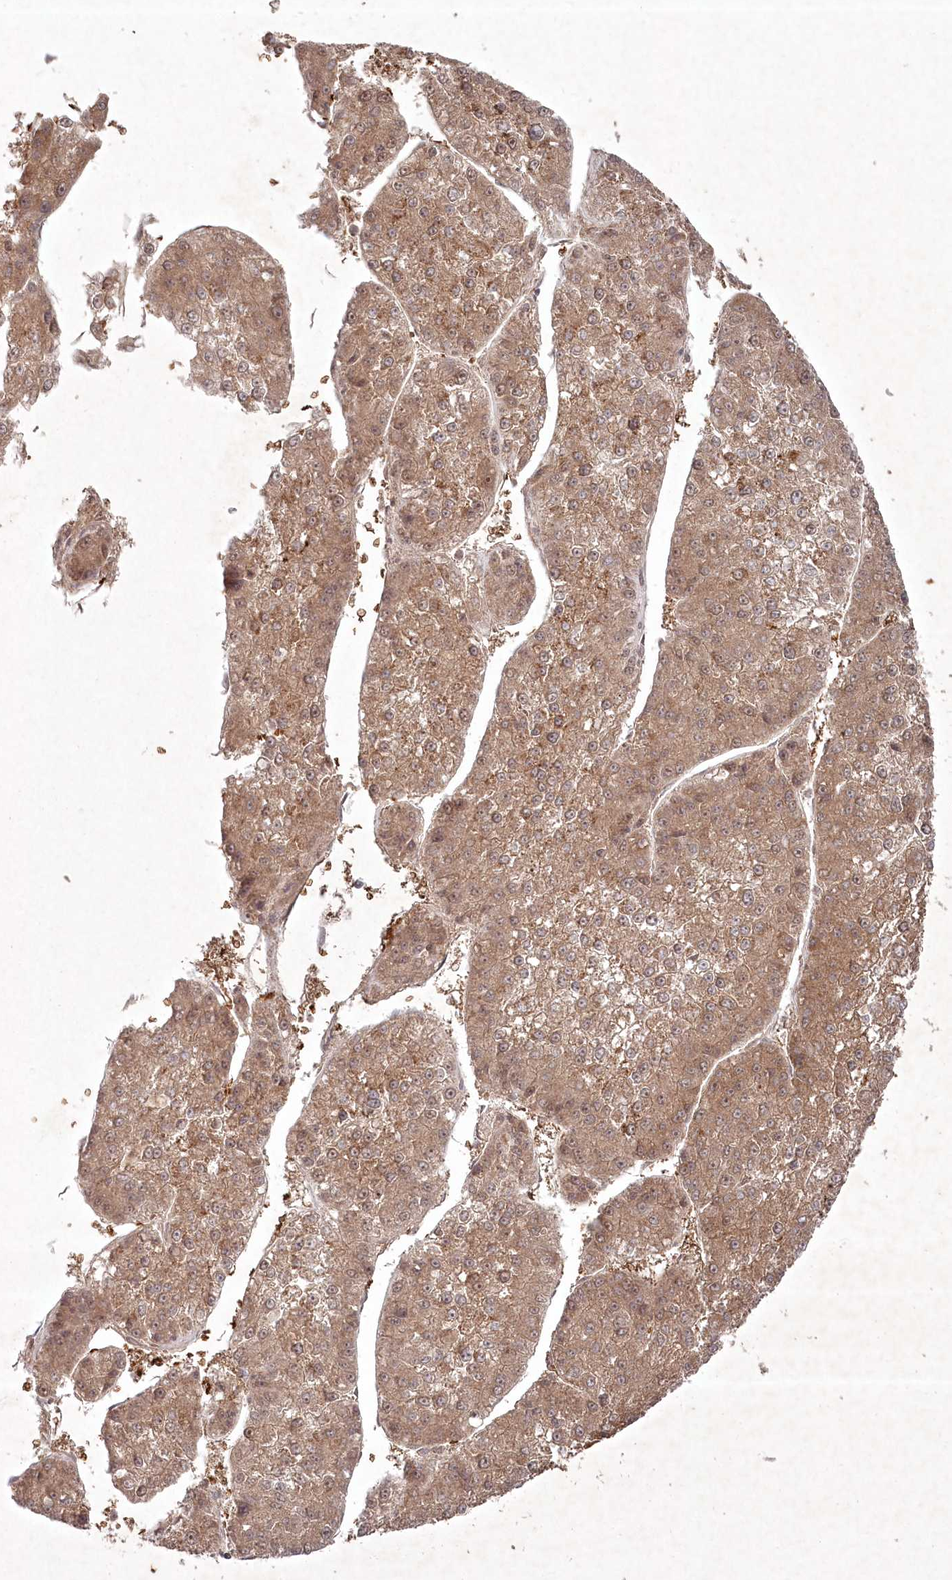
{"staining": {"intensity": "moderate", "quantity": ">75%", "location": "cytoplasmic/membranous,nuclear"}, "tissue": "liver cancer", "cell_type": "Tumor cells", "image_type": "cancer", "snomed": [{"axis": "morphology", "description": "Carcinoma, Hepatocellular, NOS"}, {"axis": "topography", "description": "Liver"}], "caption": "Liver cancer (hepatocellular carcinoma) stained with a brown dye exhibits moderate cytoplasmic/membranous and nuclear positive staining in approximately >75% of tumor cells.", "gene": "FBXL17", "patient": {"sex": "female", "age": 73}}